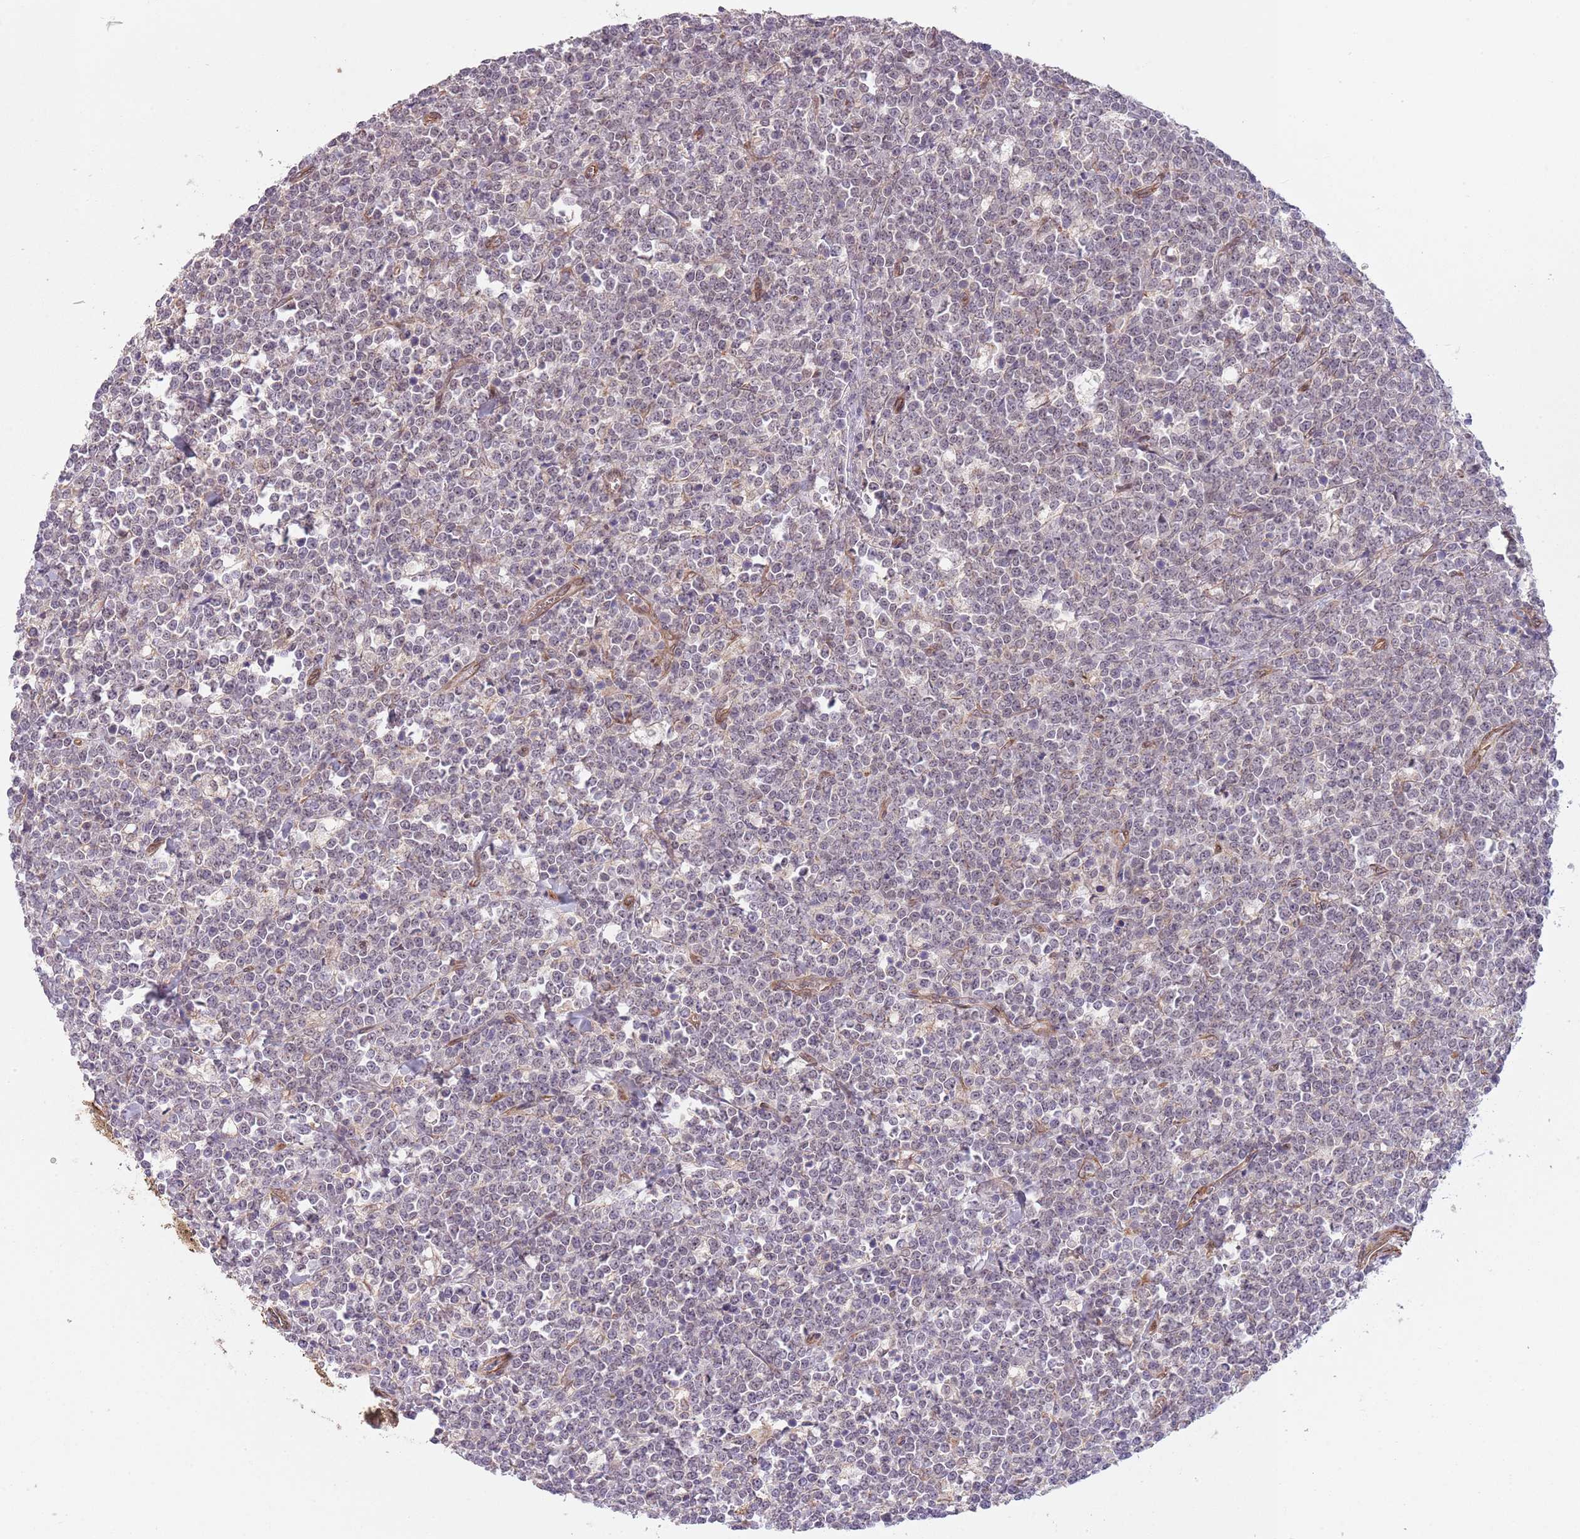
{"staining": {"intensity": "negative", "quantity": "none", "location": "none"}, "tissue": "lymphoma", "cell_type": "Tumor cells", "image_type": "cancer", "snomed": [{"axis": "morphology", "description": "Malignant lymphoma, non-Hodgkin's type, High grade"}, {"axis": "topography", "description": "Small intestine"}], "caption": "A histopathology image of human high-grade malignant lymphoma, non-Hodgkin's type is negative for staining in tumor cells.", "gene": "CREBZF", "patient": {"sex": "male", "age": 8}}